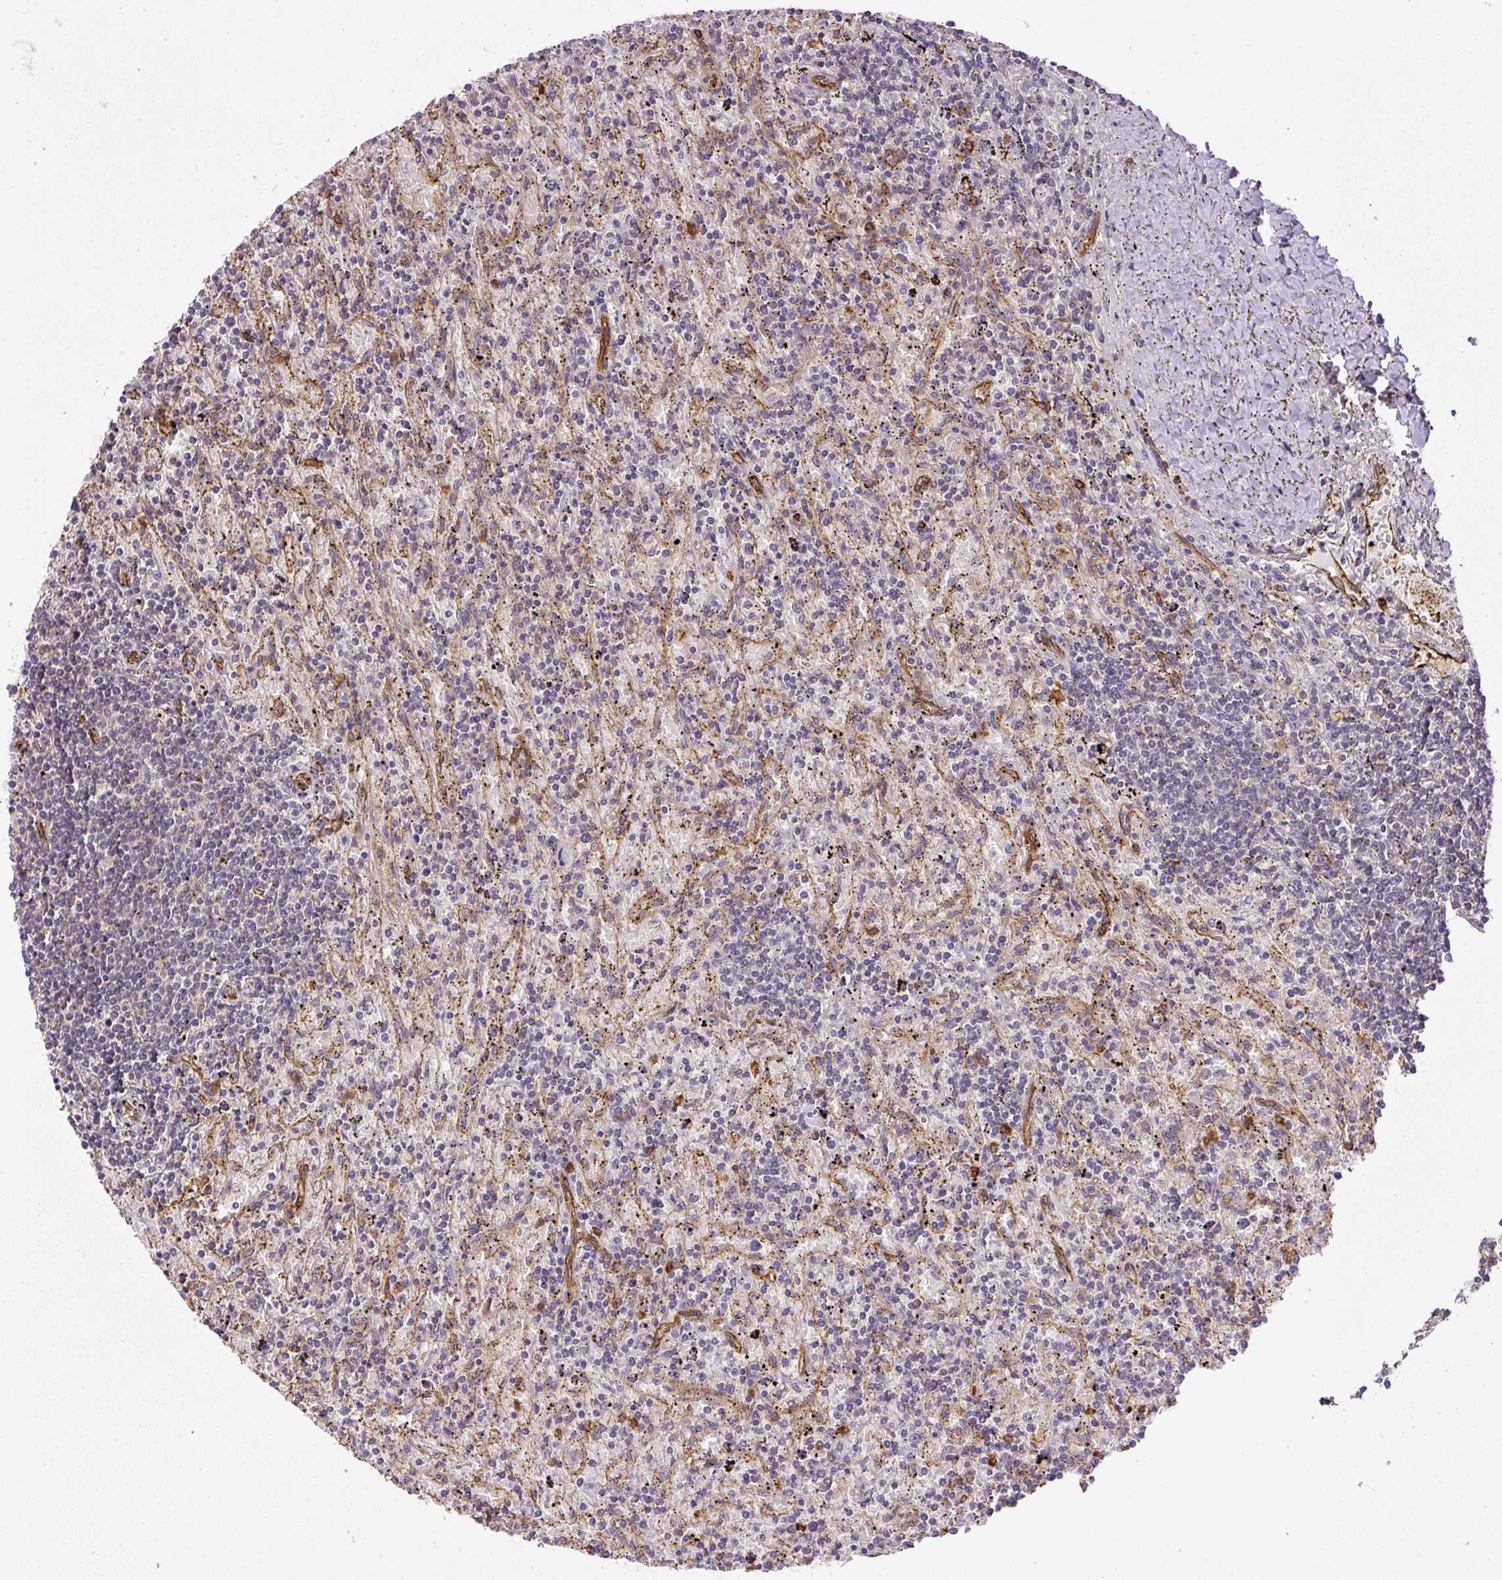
{"staining": {"intensity": "negative", "quantity": "none", "location": "none"}, "tissue": "lymphoma", "cell_type": "Tumor cells", "image_type": "cancer", "snomed": [{"axis": "morphology", "description": "Malignant lymphoma, non-Hodgkin's type, Low grade"}, {"axis": "topography", "description": "Spleen"}], "caption": "IHC micrograph of neoplastic tissue: malignant lymphoma, non-Hodgkin's type (low-grade) stained with DAB (3,3'-diaminobenzidine) exhibits no significant protein expression in tumor cells.", "gene": "B3GALT5", "patient": {"sex": "male", "age": 76}}